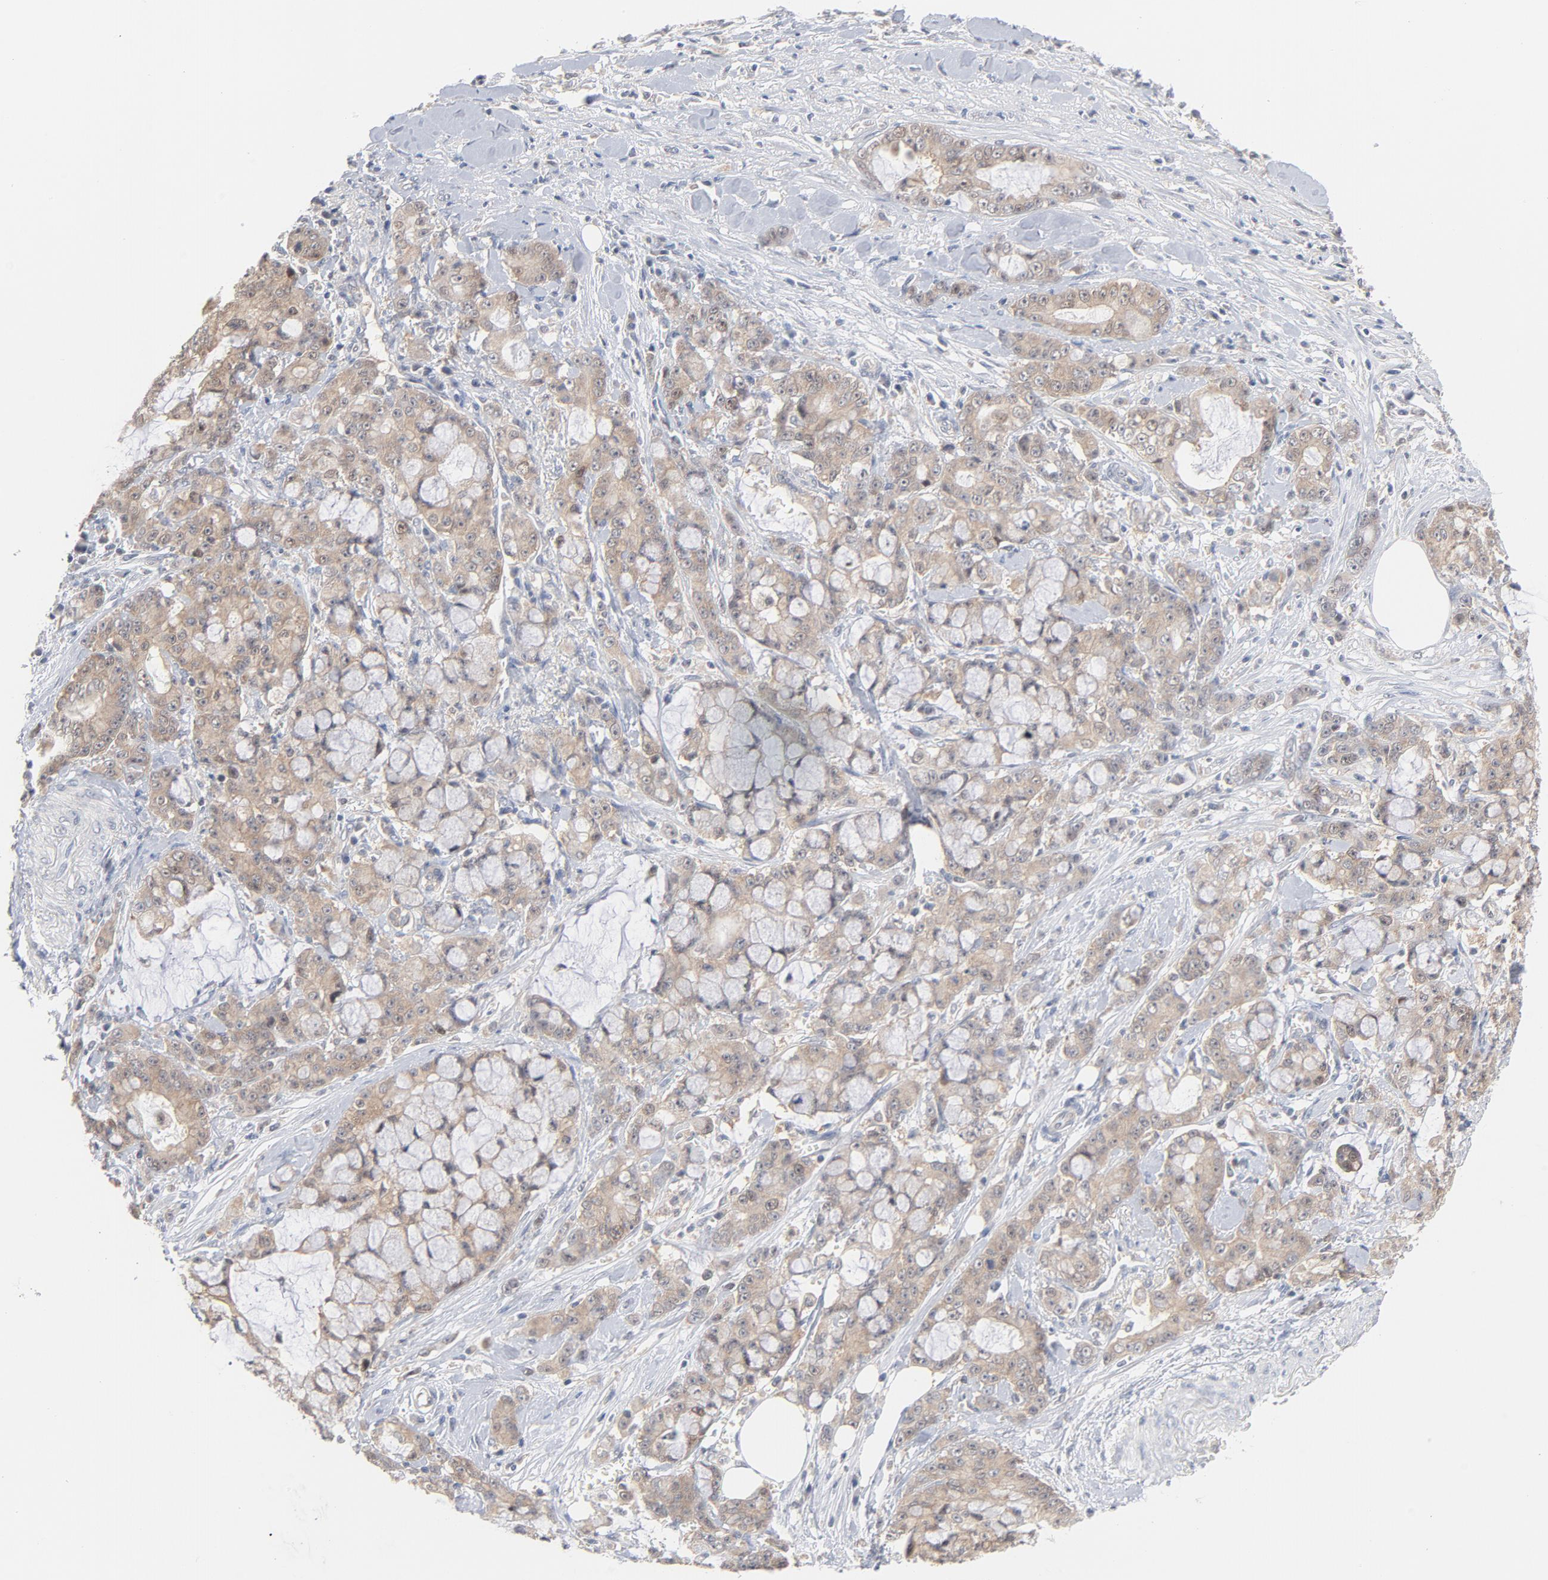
{"staining": {"intensity": "weak", "quantity": "25%-75%", "location": "cytoplasmic/membranous"}, "tissue": "pancreatic cancer", "cell_type": "Tumor cells", "image_type": "cancer", "snomed": [{"axis": "morphology", "description": "Adenocarcinoma, NOS"}, {"axis": "topography", "description": "Pancreas"}], "caption": "DAB (3,3'-diaminobenzidine) immunohistochemical staining of human pancreatic adenocarcinoma demonstrates weak cytoplasmic/membranous protein staining in approximately 25%-75% of tumor cells. (DAB IHC with brightfield microscopy, high magnification).", "gene": "UBL4A", "patient": {"sex": "female", "age": 73}}